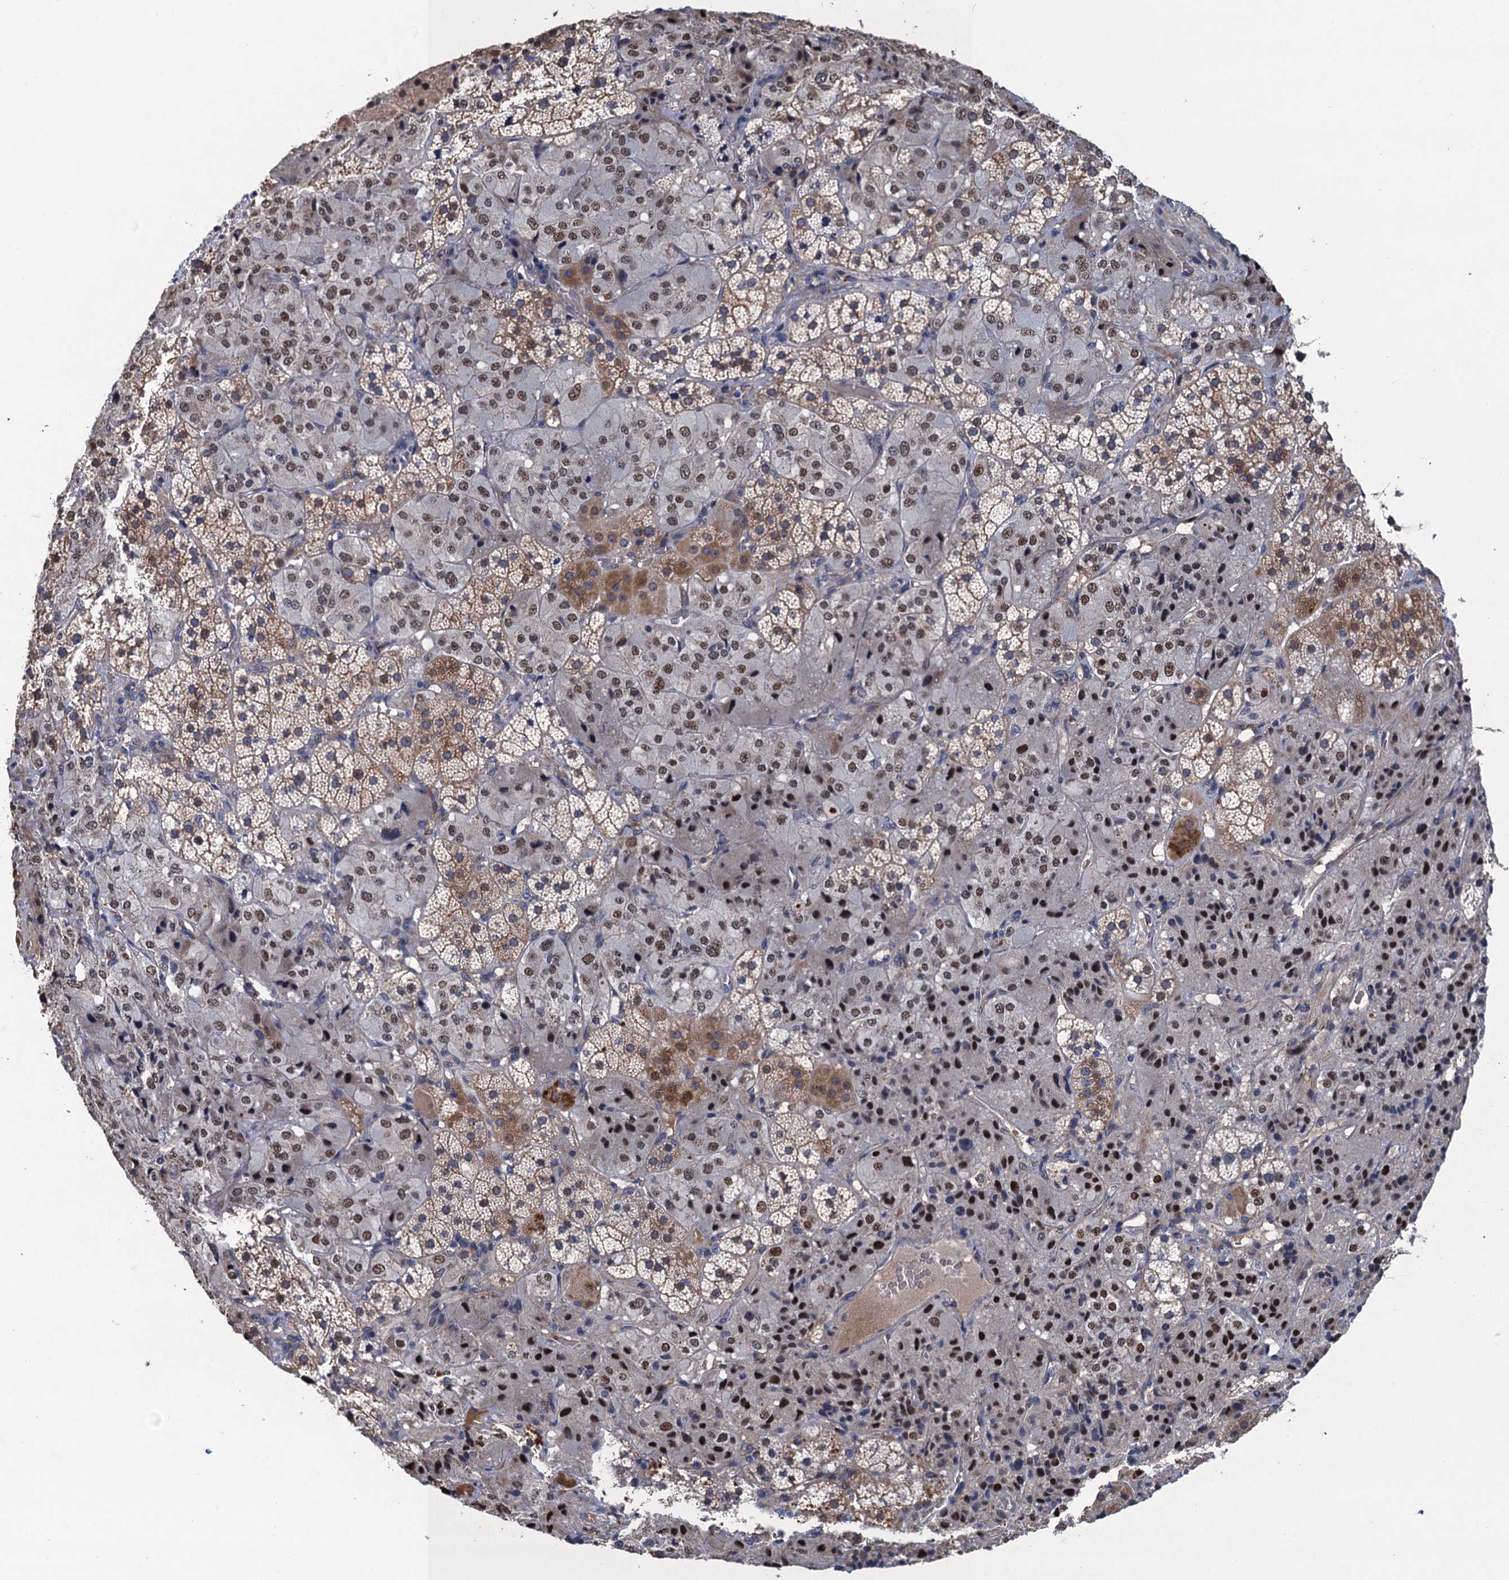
{"staining": {"intensity": "moderate", "quantity": "25%-75%", "location": "cytoplasmic/membranous,nuclear"}, "tissue": "adrenal gland", "cell_type": "Glandular cells", "image_type": "normal", "snomed": [{"axis": "morphology", "description": "Normal tissue, NOS"}, {"axis": "topography", "description": "Adrenal gland"}], "caption": "Immunohistochemical staining of unremarkable human adrenal gland demonstrates medium levels of moderate cytoplasmic/membranous,nuclear expression in about 25%-75% of glandular cells. Nuclei are stained in blue.", "gene": "TRAF7", "patient": {"sex": "female", "age": 44}}